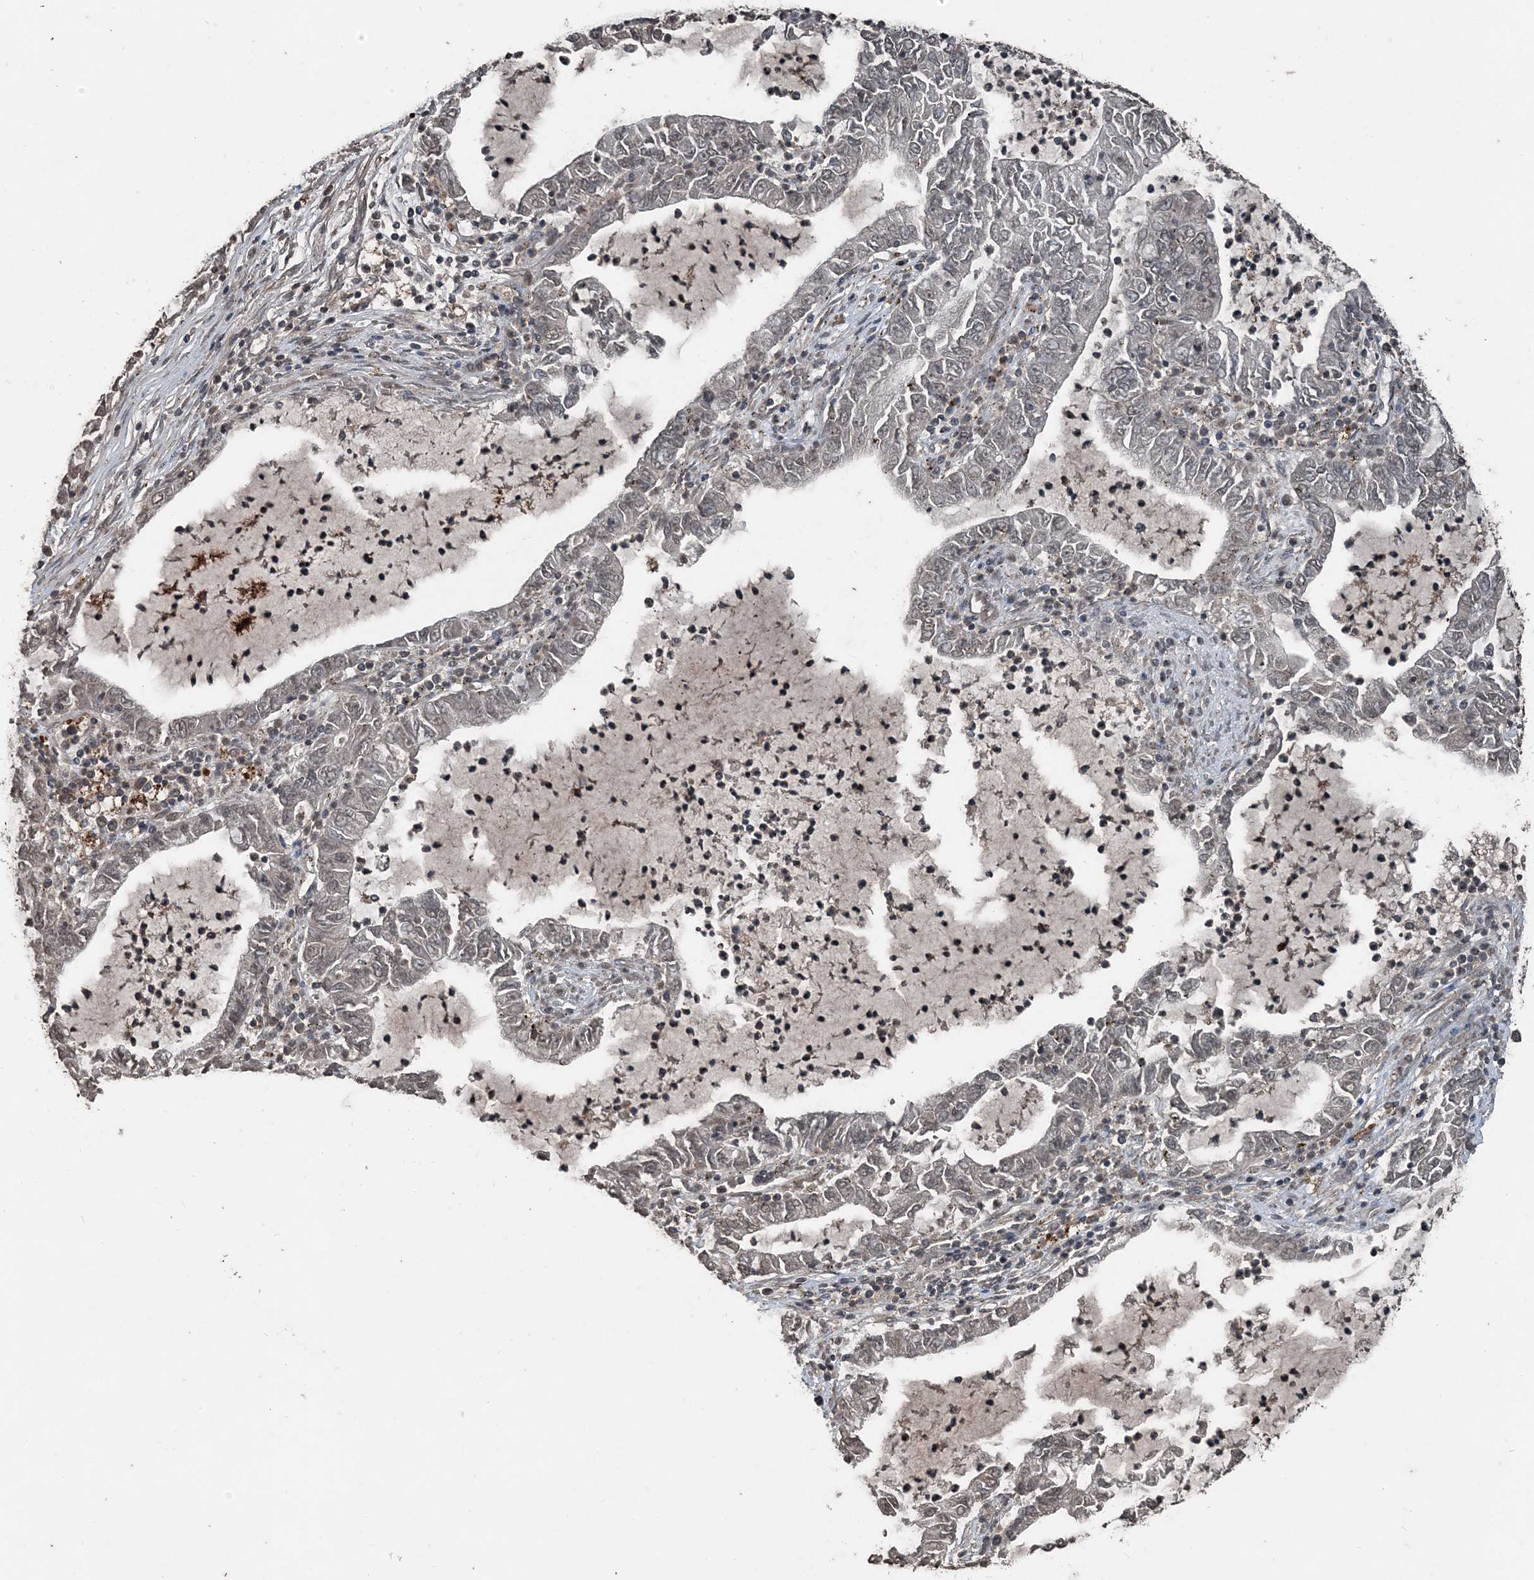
{"staining": {"intensity": "negative", "quantity": "none", "location": "none"}, "tissue": "lung cancer", "cell_type": "Tumor cells", "image_type": "cancer", "snomed": [{"axis": "morphology", "description": "Adenocarcinoma, NOS"}, {"axis": "topography", "description": "Lung"}], "caption": "Immunohistochemical staining of lung adenocarcinoma reveals no significant staining in tumor cells.", "gene": "CFL1", "patient": {"sex": "female", "age": 51}}